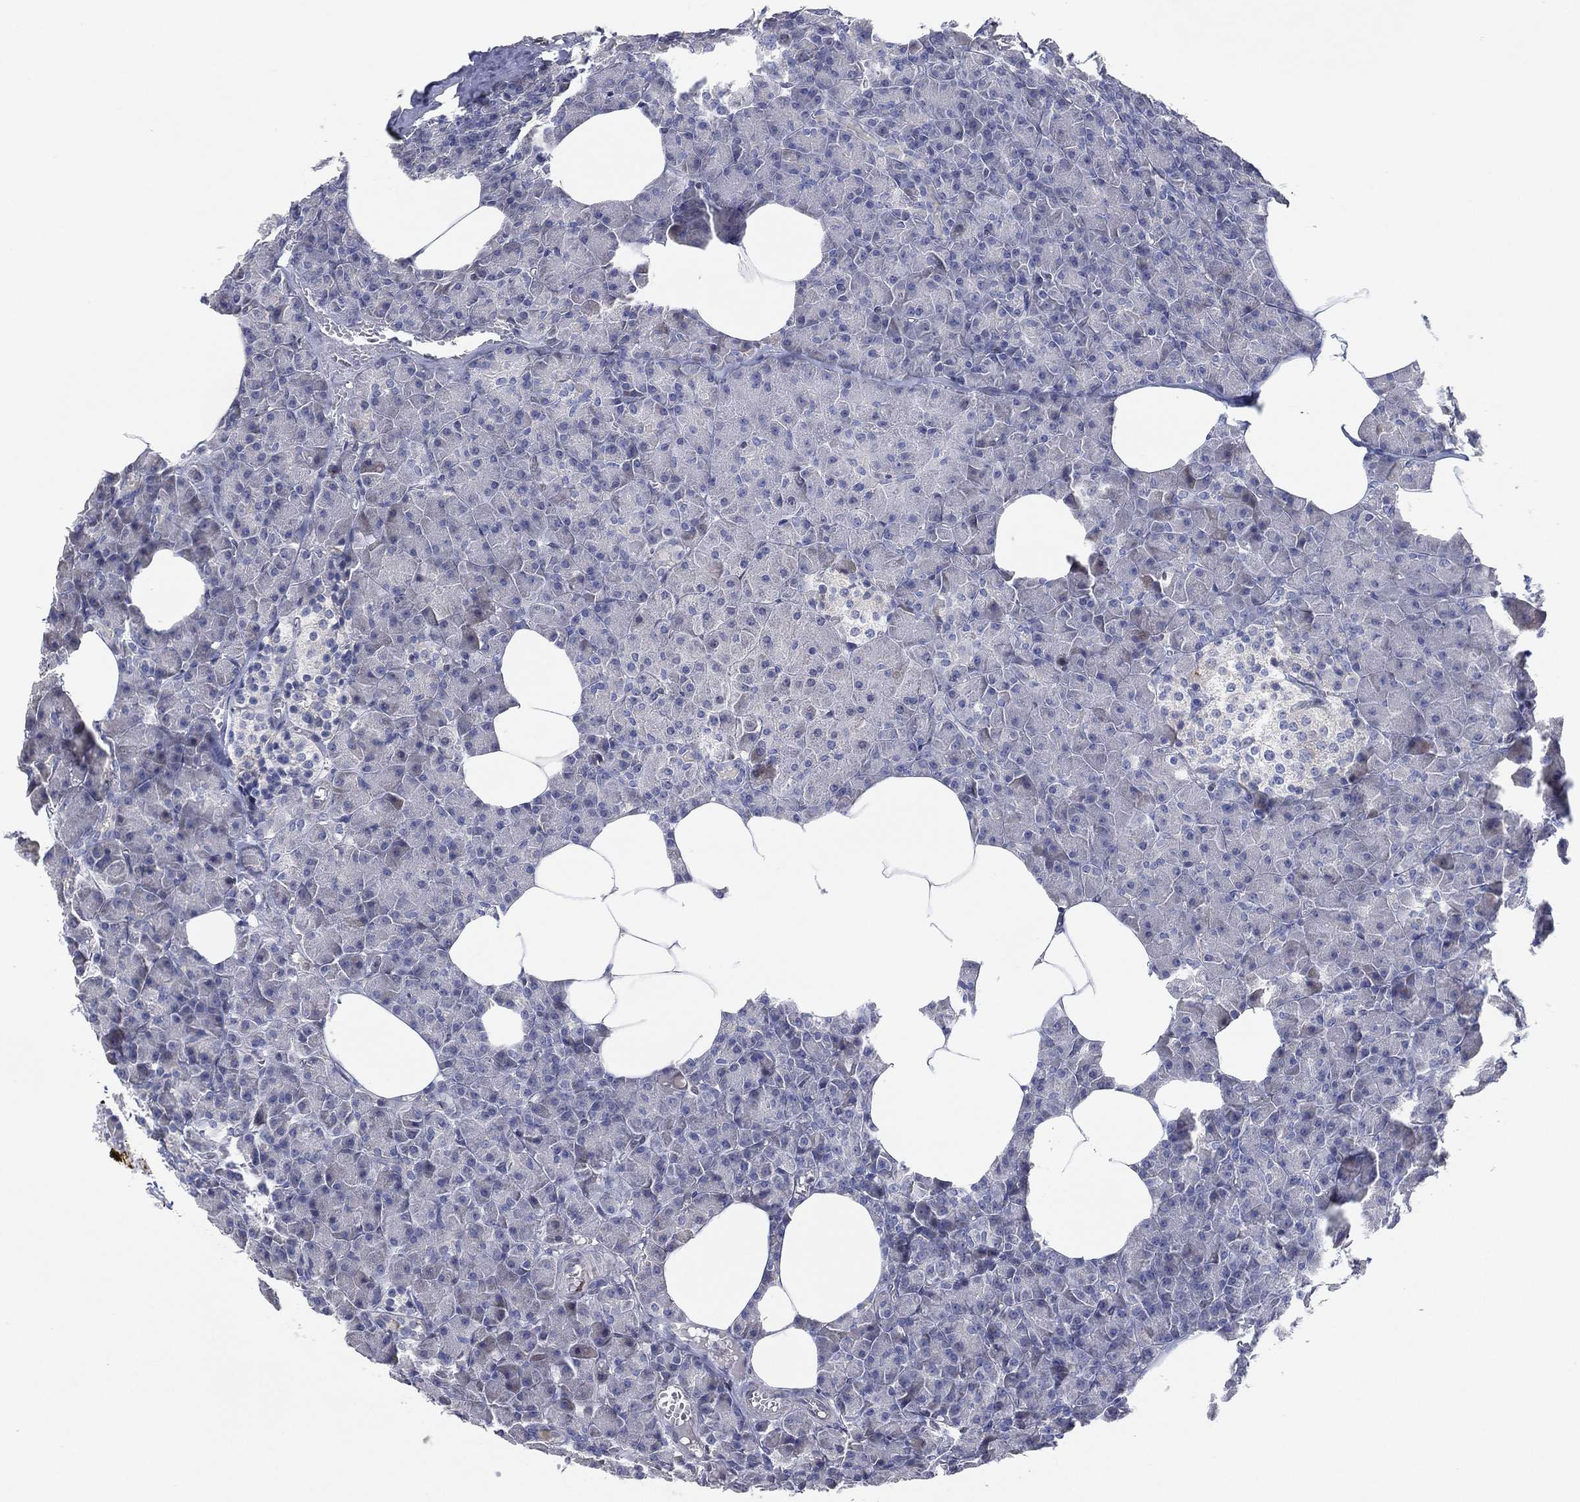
{"staining": {"intensity": "negative", "quantity": "none", "location": "none"}, "tissue": "pancreas", "cell_type": "Exocrine glandular cells", "image_type": "normal", "snomed": [{"axis": "morphology", "description": "Normal tissue, NOS"}, {"axis": "topography", "description": "Pancreas"}], "caption": "This is a histopathology image of immunohistochemistry staining of benign pancreas, which shows no staining in exocrine glandular cells. (IHC, brightfield microscopy, high magnification).", "gene": "FLI1", "patient": {"sex": "female", "age": 45}}